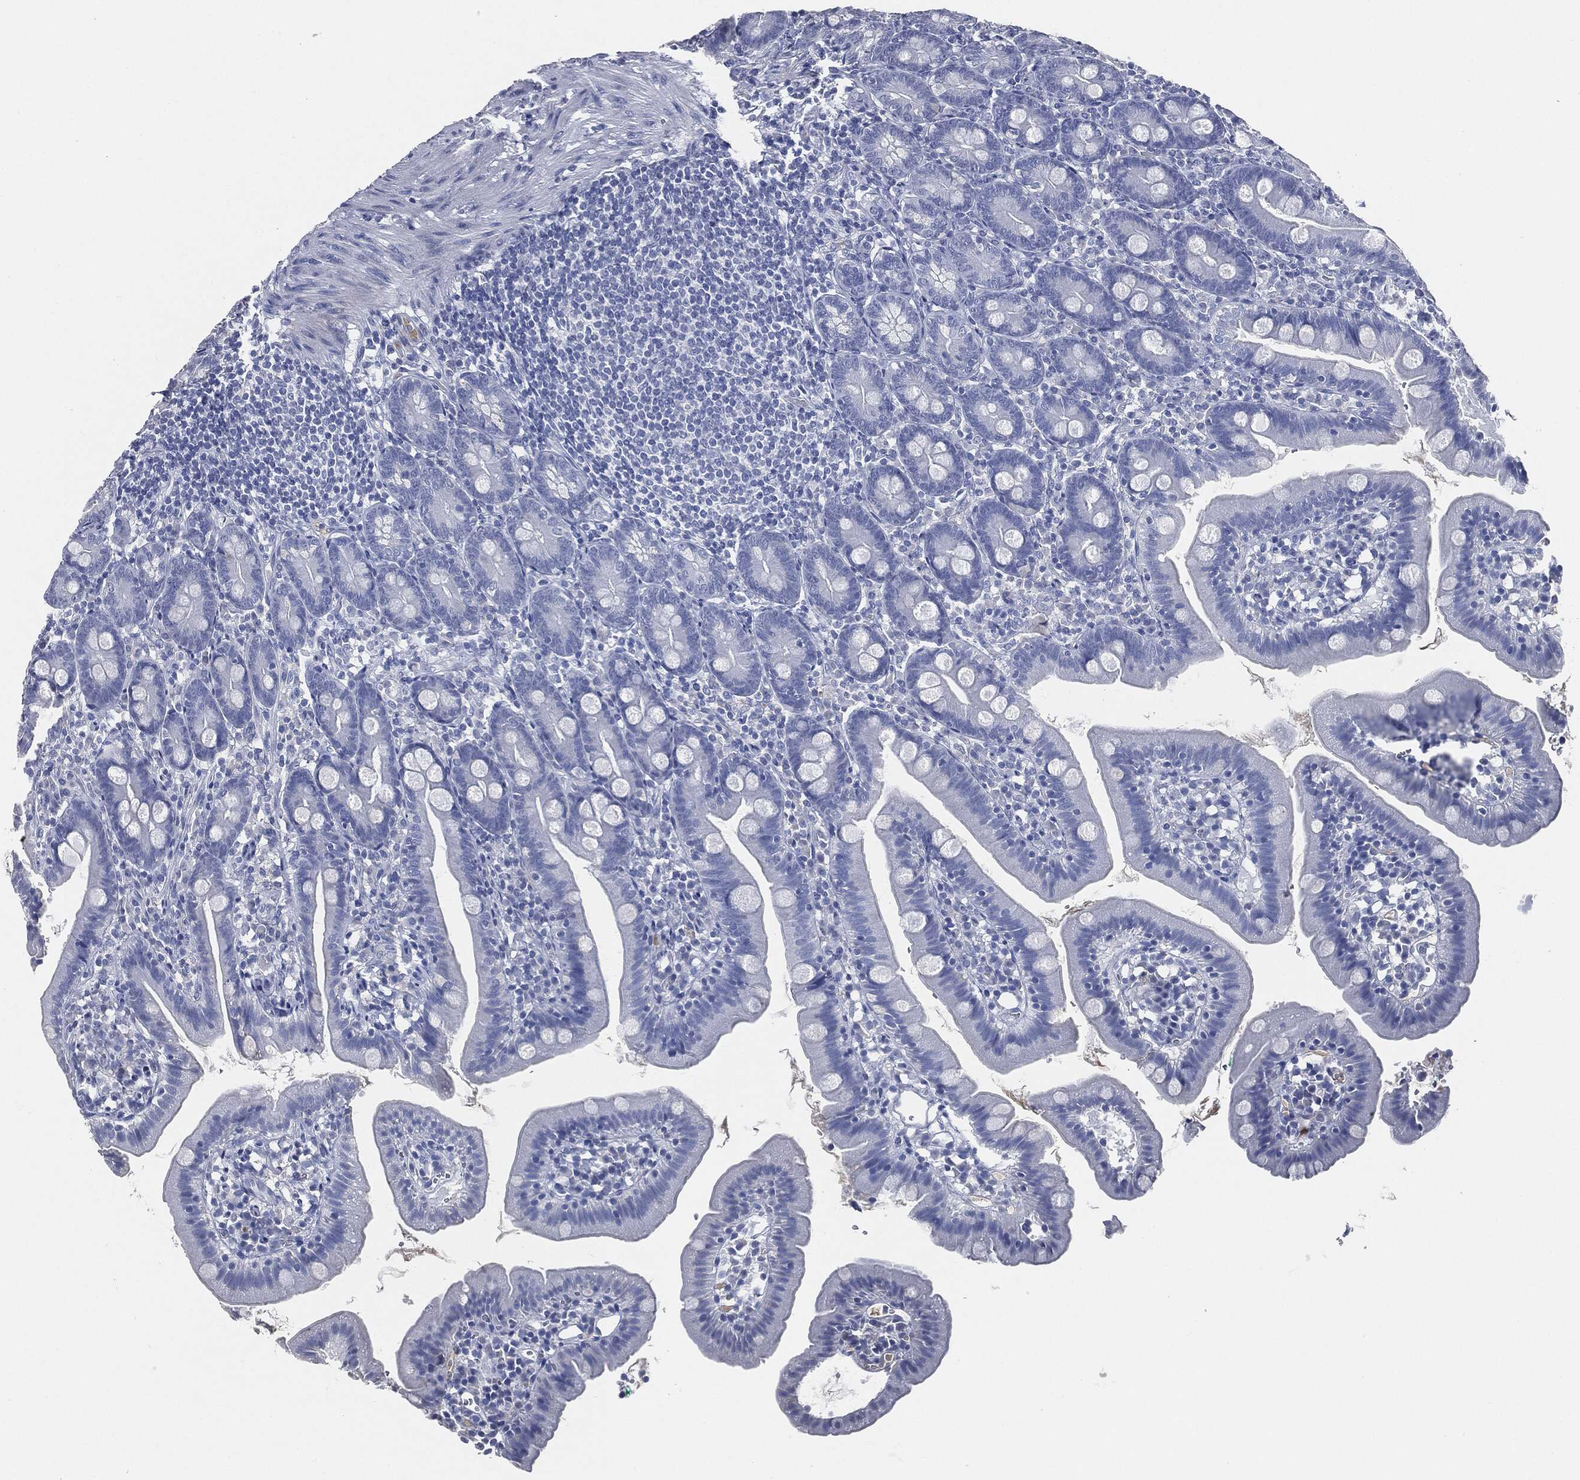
{"staining": {"intensity": "negative", "quantity": "none", "location": "none"}, "tissue": "duodenum", "cell_type": "Glandular cells", "image_type": "normal", "snomed": [{"axis": "morphology", "description": "Normal tissue, NOS"}, {"axis": "topography", "description": "Duodenum"}], "caption": "Micrograph shows no protein staining in glandular cells of normal duodenum.", "gene": "SIGLEC7", "patient": {"sex": "female", "age": 67}}